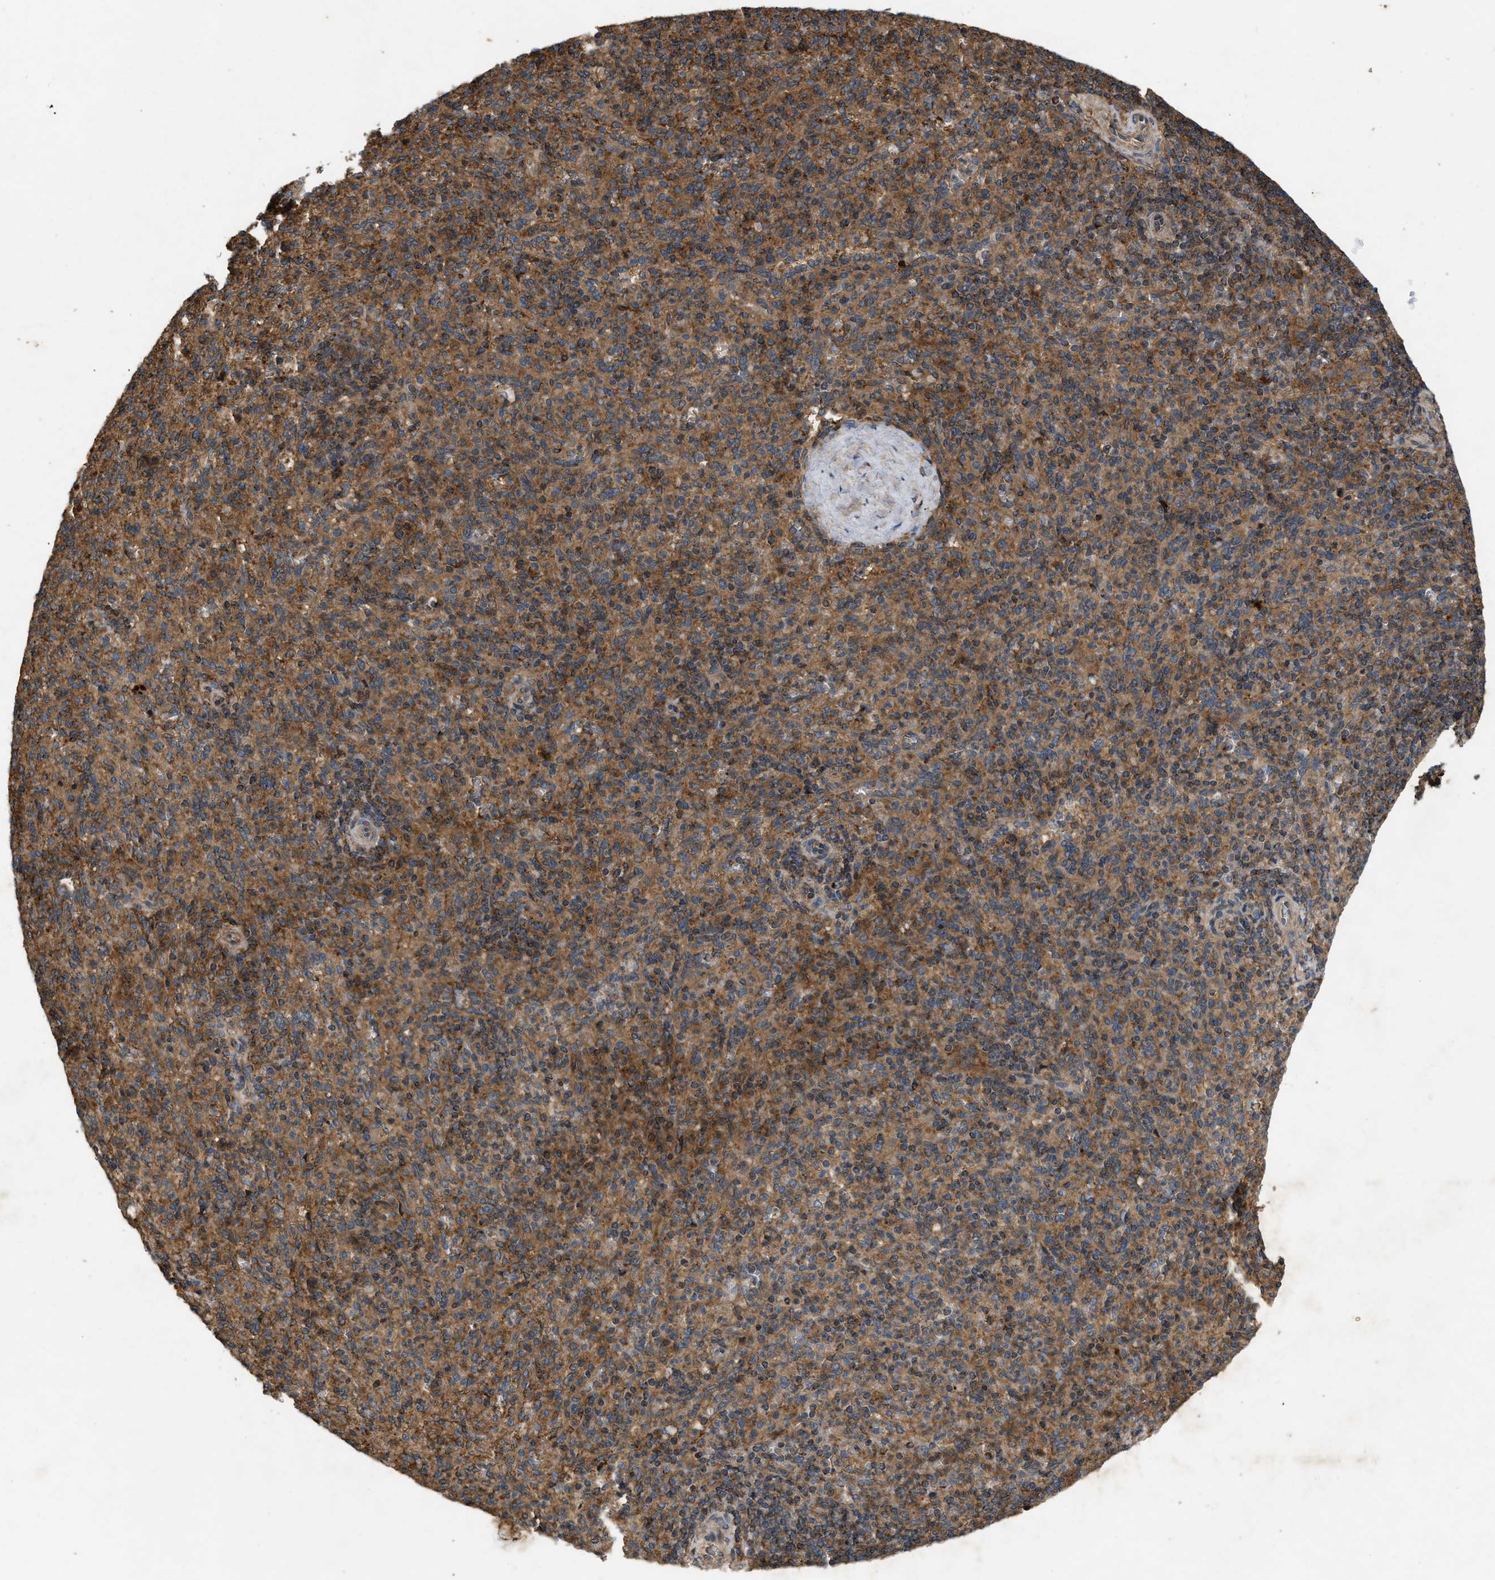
{"staining": {"intensity": "moderate", "quantity": ">75%", "location": "cytoplasmic/membranous"}, "tissue": "spleen", "cell_type": "Cells in red pulp", "image_type": "normal", "snomed": [{"axis": "morphology", "description": "Normal tissue, NOS"}, {"axis": "topography", "description": "Spleen"}], "caption": "This image reveals normal spleen stained with IHC to label a protein in brown. The cytoplasmic/membranous of cells in red pulp show moderate positivity for the protein. Nuclei are counter-stained blue.", "gene": "GNB4", "patient": {"sex": "male", "age": 36}}